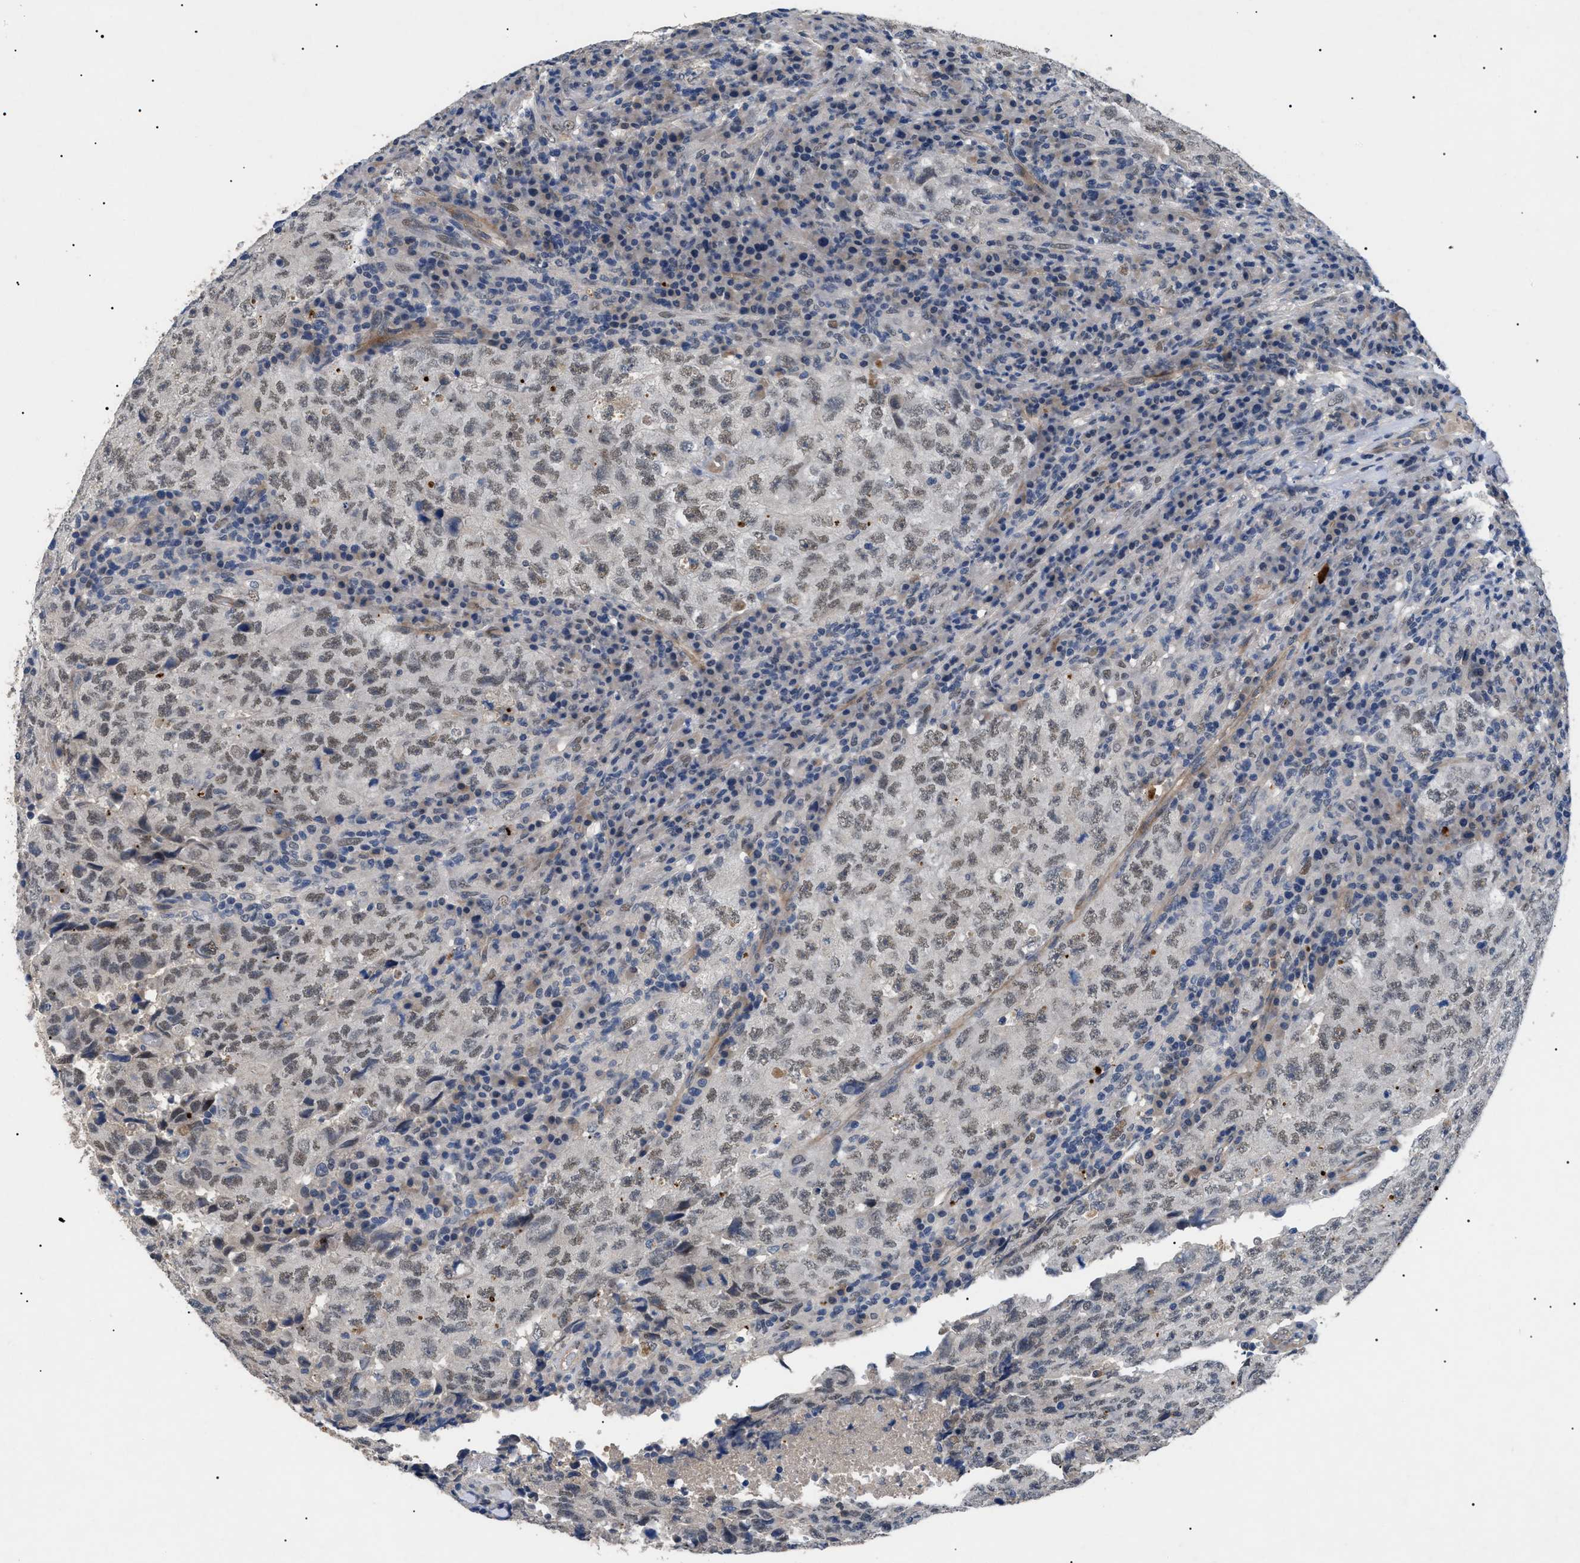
{"staining": {"intensity": "weak", "quantity": ">75%", "location": "nuclear"}, "tissue": "testis cancer", "cell_type": "Tumor cells", "image_type": "cancer", "snomed": [{"axis": "morphology", "description": "Necrosis, NOS"}, {"axis": "morphology", "description": "Carcinoma, Embryonal, NOS"}, {"axis": "topography", "description": "Testis"}], "caption": "About >75% of tumor cells in testis embryonal carcinoma demonstrate weak nuclear protein staining as visualized by brown immunohistochemical staining.", "gene": "CRCP", "patient": {"sex": "male", "age": 19}}